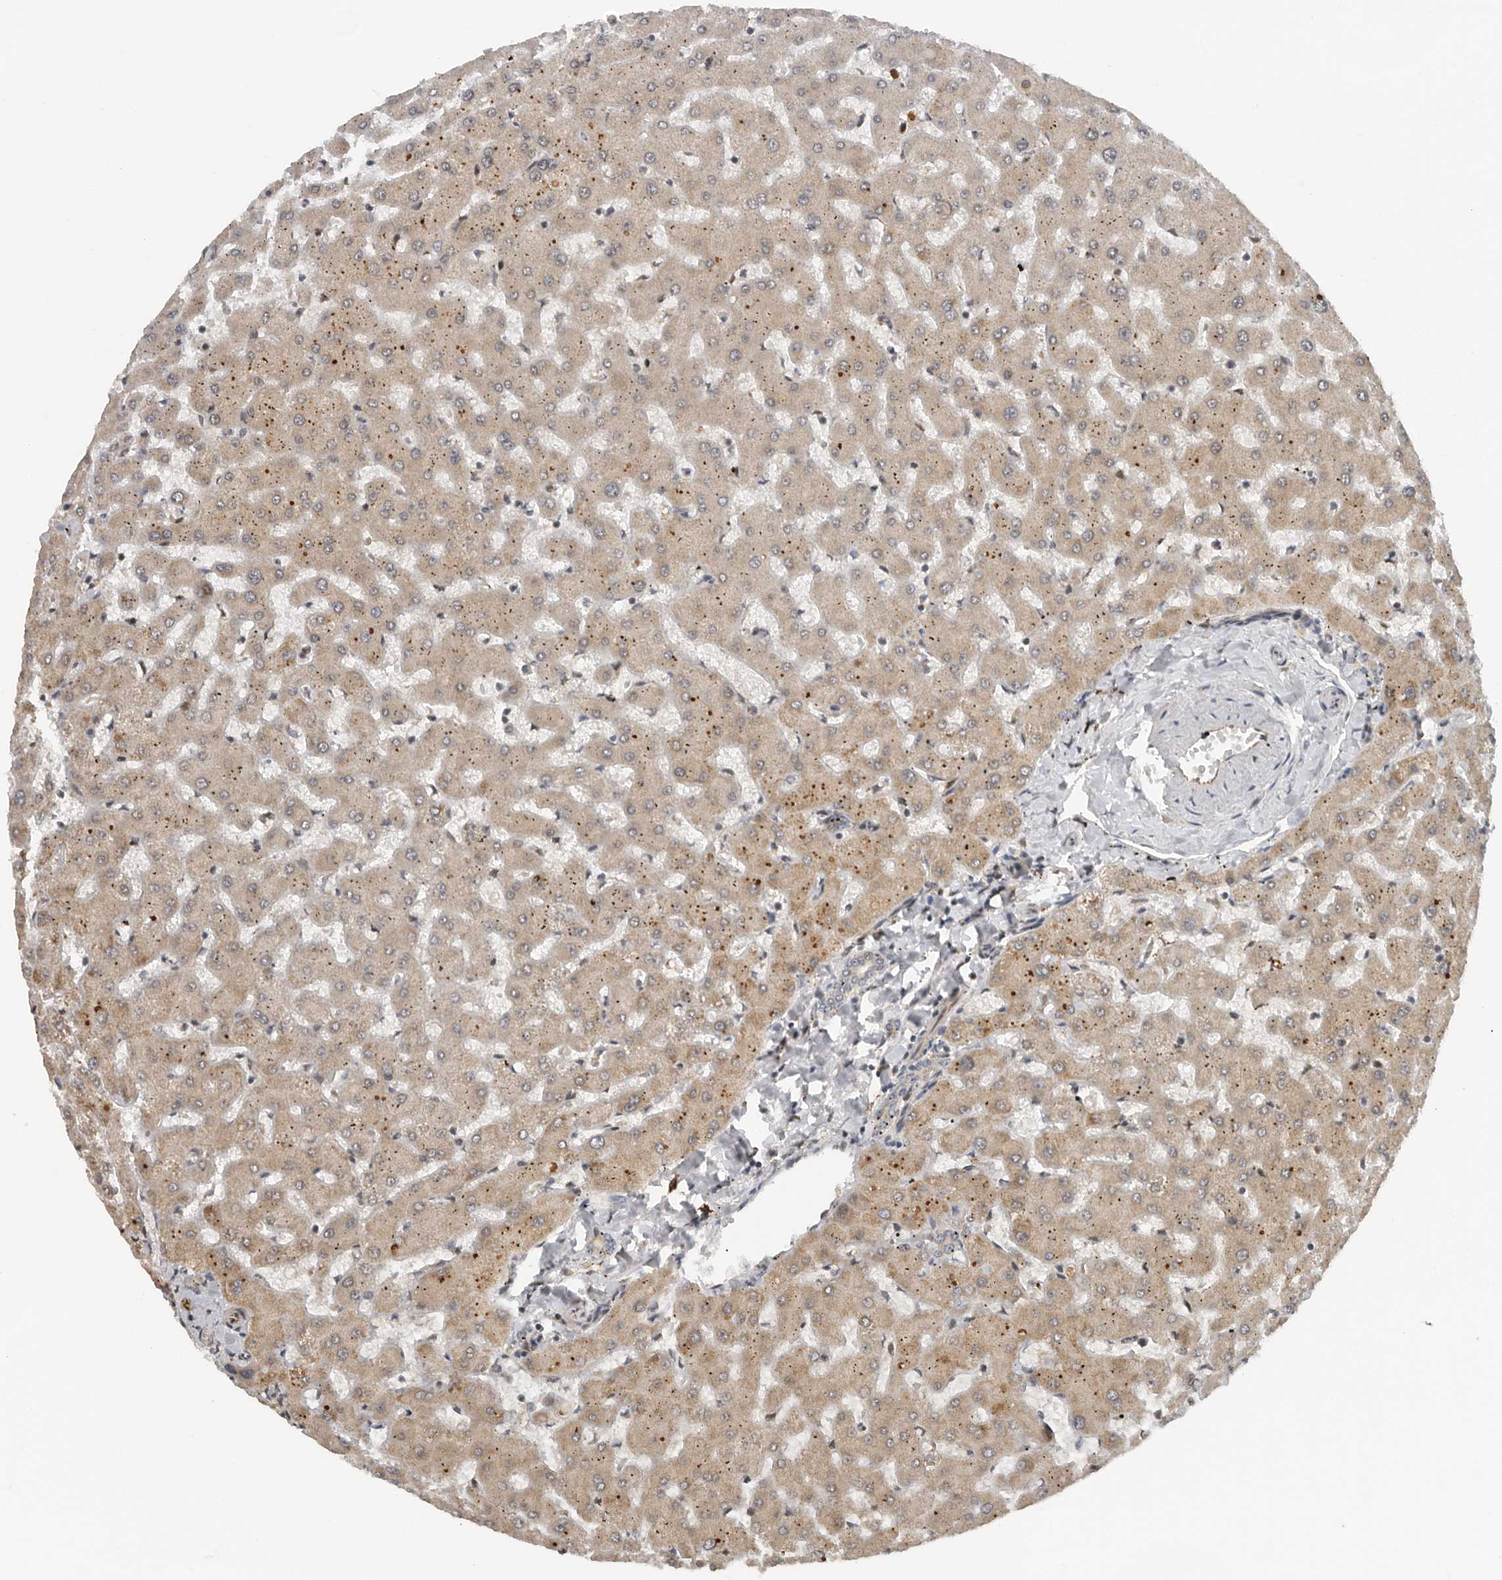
{"staining": {"intensity": "moderate", "quantity": "<25%", "location": "cytoplasmic/membranous"}, "tissue": "liver", "cell_type": "Cholangiocytes", "image_type": "normal", "snomed": [{"axis": "morphology", "description": "Normal tissue, NOS"}, {"axis": "topography", "description": "Liver"}], "caption": "Liver stained with DAB (3,3'-diaminobenzidine) immunohistochemistry reveals low levels of moderate cytoplasmic/membranous expression in approximately <25% of cholangiocytes.", "gene": "RNF157", "patient": {"sex": "female", "age": 63}}